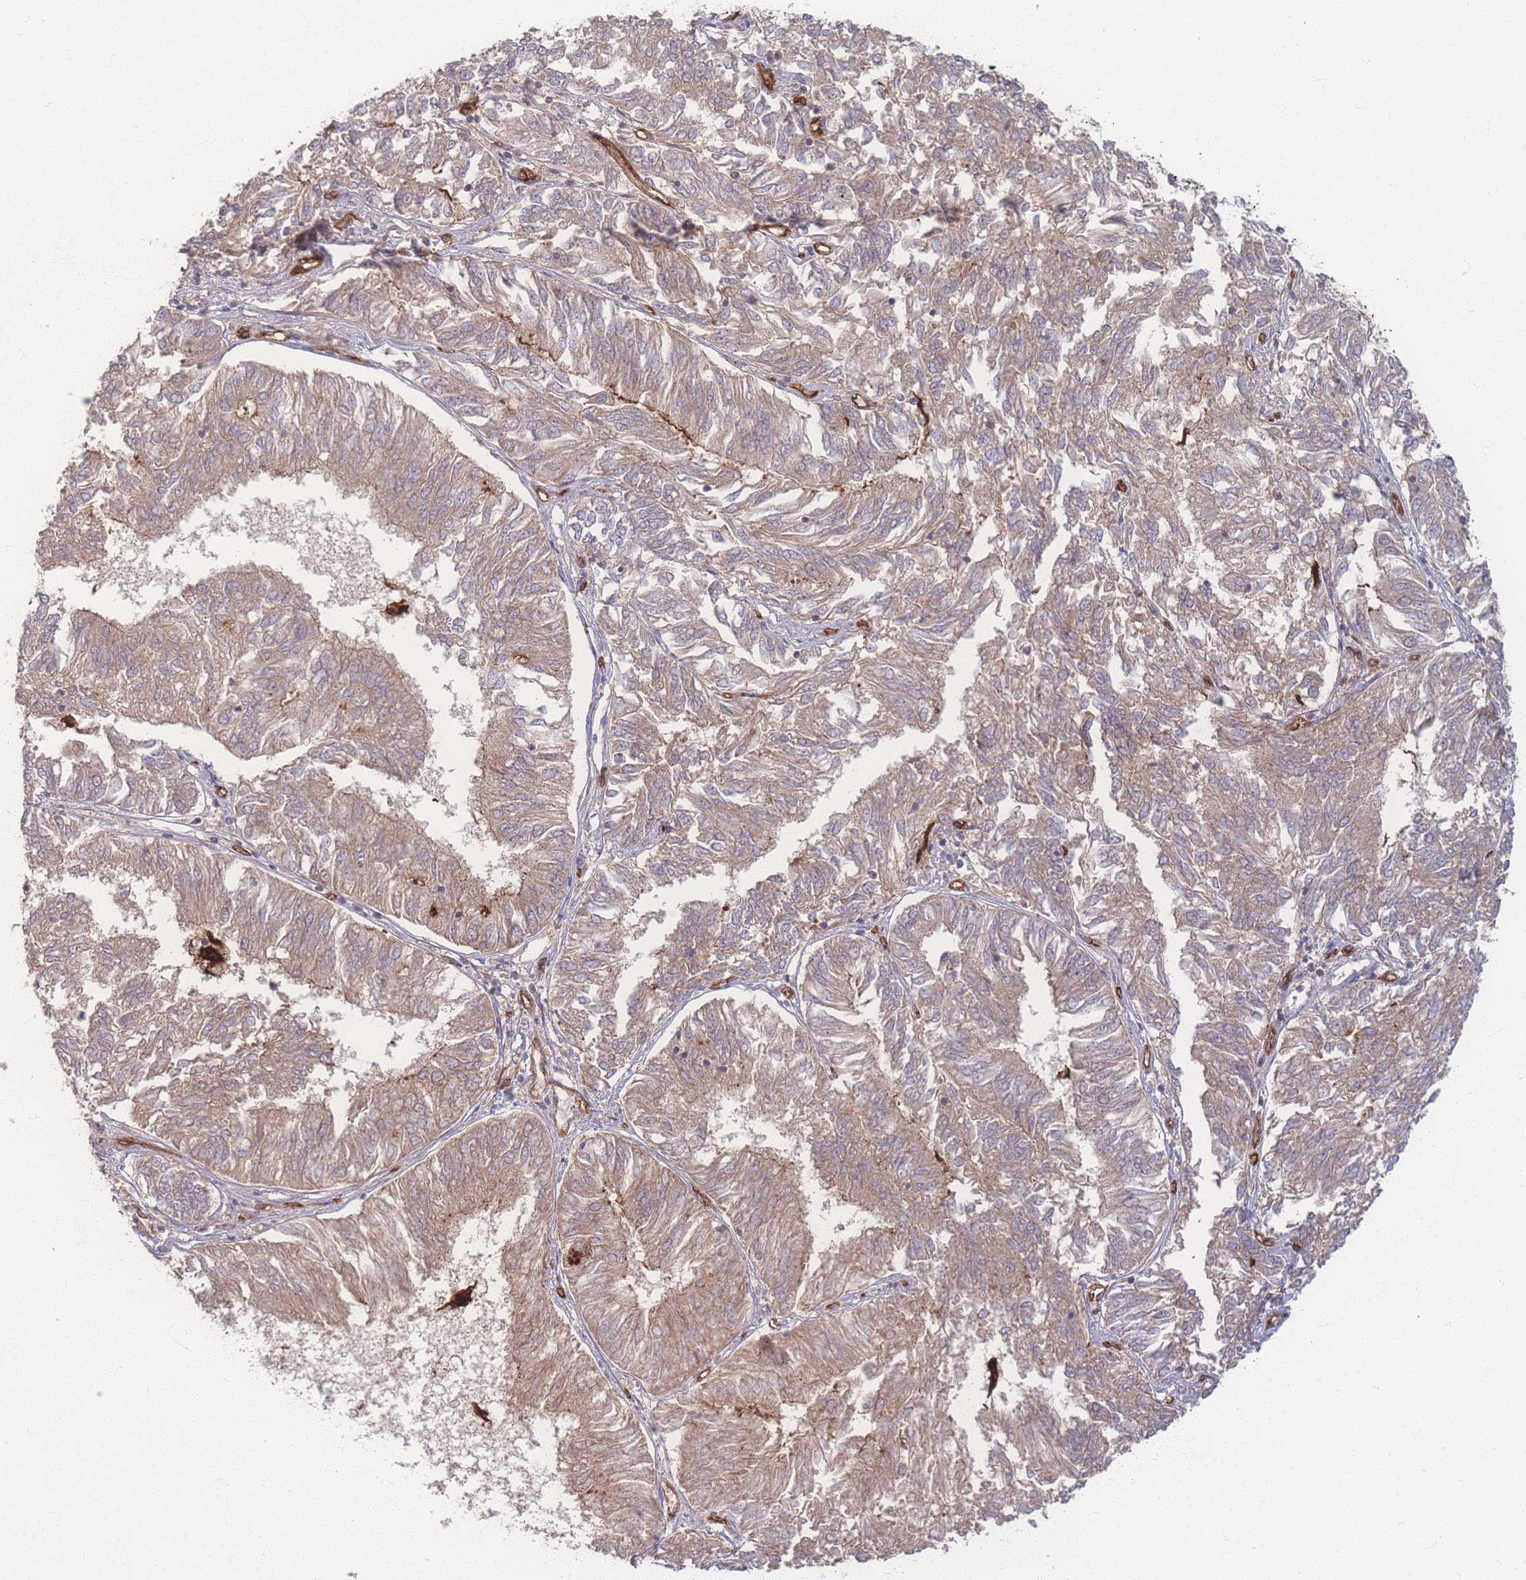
{"staining": {"intensity": "weak", "quantity": ">75%", "location": "cytoplasmic/membranous"}, "tissue": "endometrial cancer", "cell_type": "Tumor cells", "image_type": "cancer", "snomed": [{"axis": "morphology", "description": "Adenocarcinoma, NOS"}, {"axis": "topography", "description": "Endometrium"}], "caption": "A brown stain highlights weak cytoplasmic/membranous expression of a protein in endometrial cancer (adenocarcinoma) tumor cells. (Stains: DAB (3,3'-diaminobenzidine) in brown, nuclei in blue, Microscopy: brightfield microscopy at high magnification).", "gene": "INSR", "patient": {"sex": "female", "age": 58}}